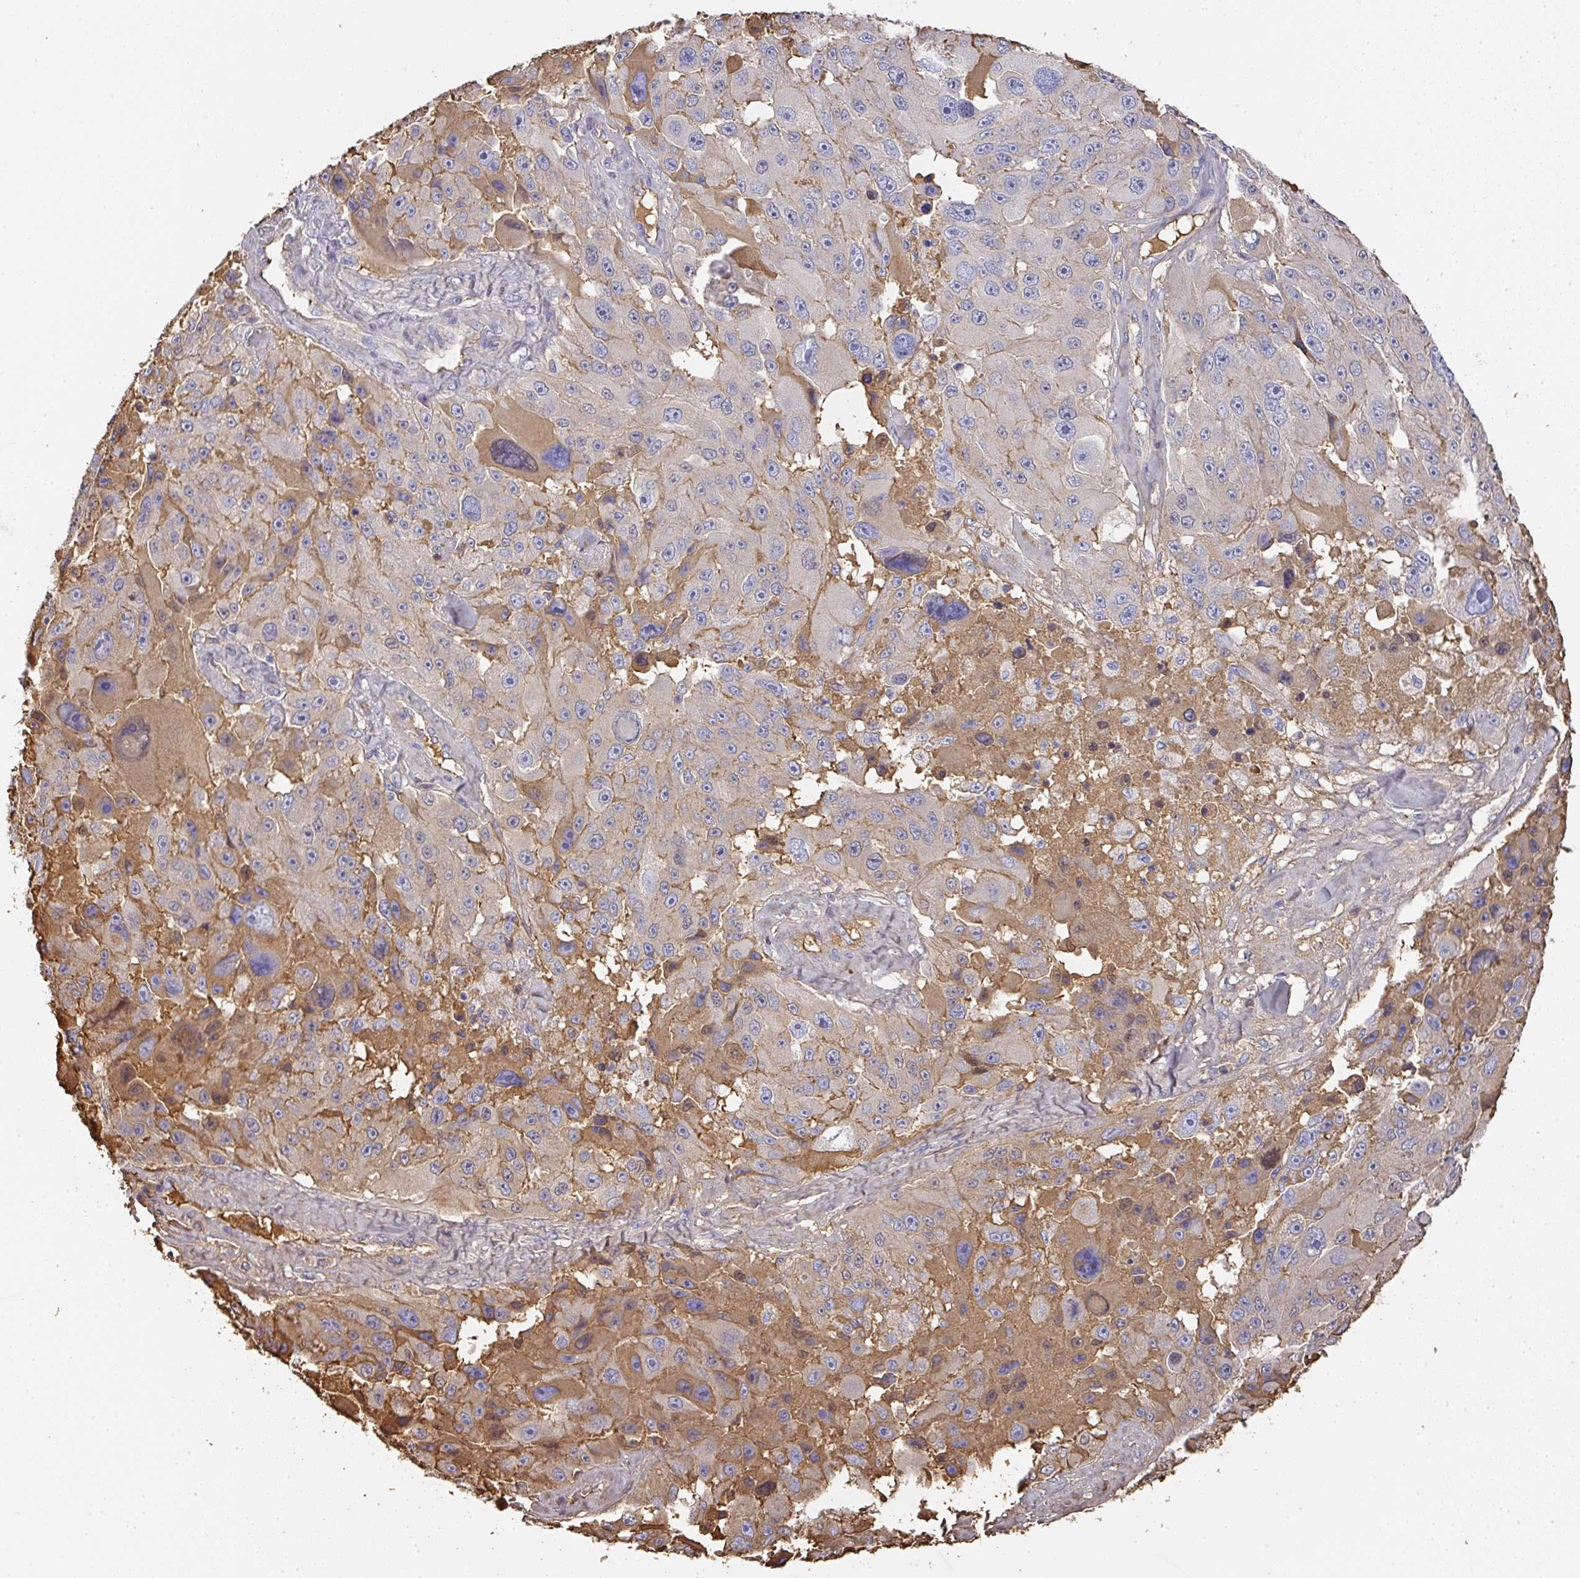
{"staining": {"intensity": "moderate", "quantity": "<25%", "location": "cytoplasmic/membranous"}, "tissue": "melanoma", "cell_type": "Tumor cells", "image_type": "cancer", "snomed": [{"axis": "morphology", "description": "Malignant melanoma, Metastatic site"}, {"axis": "topography", "description": "Lymph node"}], "caption": "An IHC image of neoplastic tissue is shown. Protein staining in brown labels moderate cytoplasmic/membranous positivity in melanoma within tumor cells.", "gene": "ALB", "patient": {"sex": "male", "age": 62}}